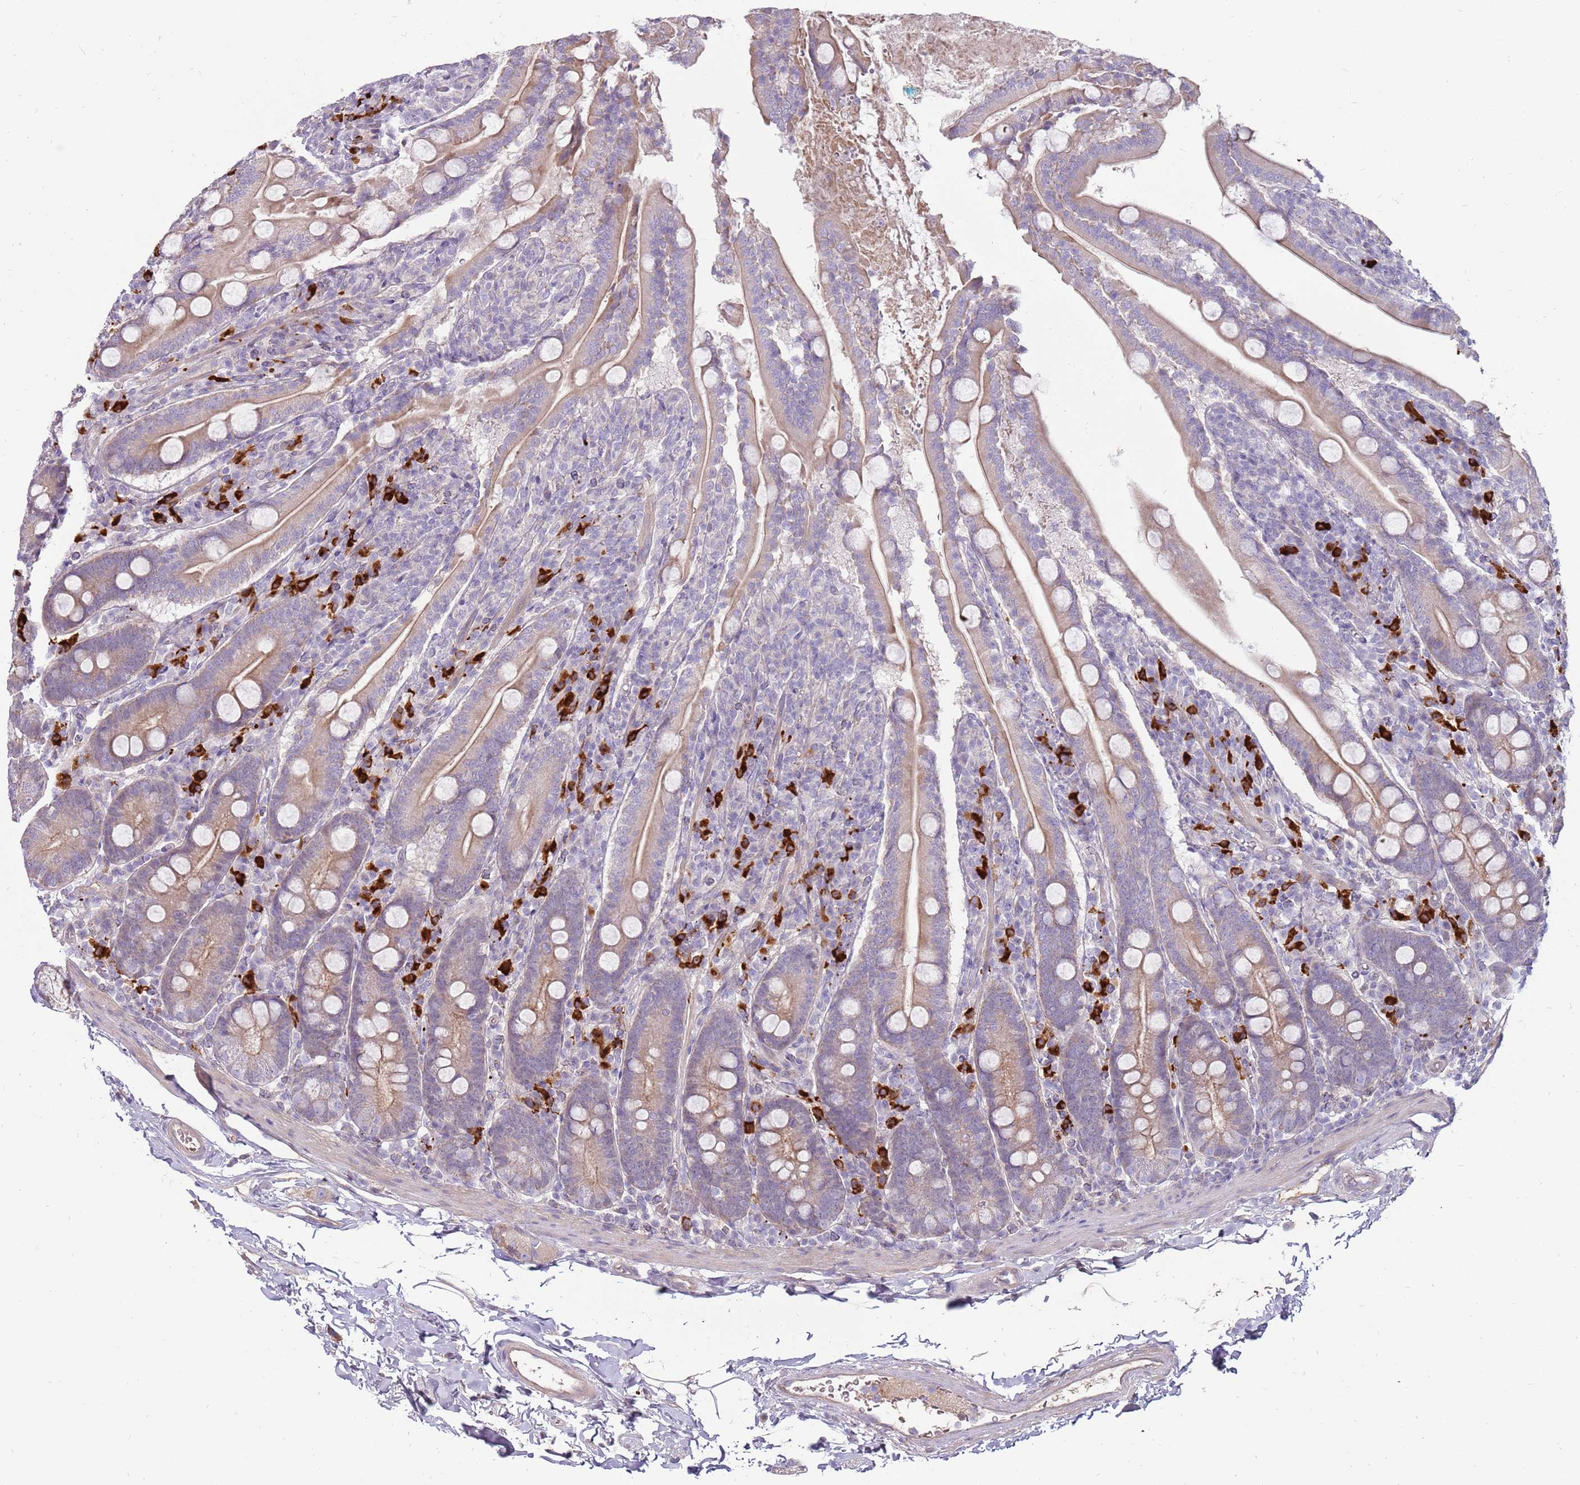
{"staining": {"intensity": "weak", "quantity": "25%-75%", "location": "cytoplasmic/membranous"}, "tissue": "duodenum", "cell_type": "Glandular cells", "image_type": "normal", "snomed": [{"axis": "morphology", "description": "Normal tissue, NOS"}, {"axis": "topography", "description": "Duodenum"}], "caption": "Normal duodenum was stained to show a protein in brown. There is low levels of weak cytoplasmic/membranous expression in approximately 25%-75% of glandular cells.", "gene": "MCUB", "patient": {"sex": "male", "age": 35}}